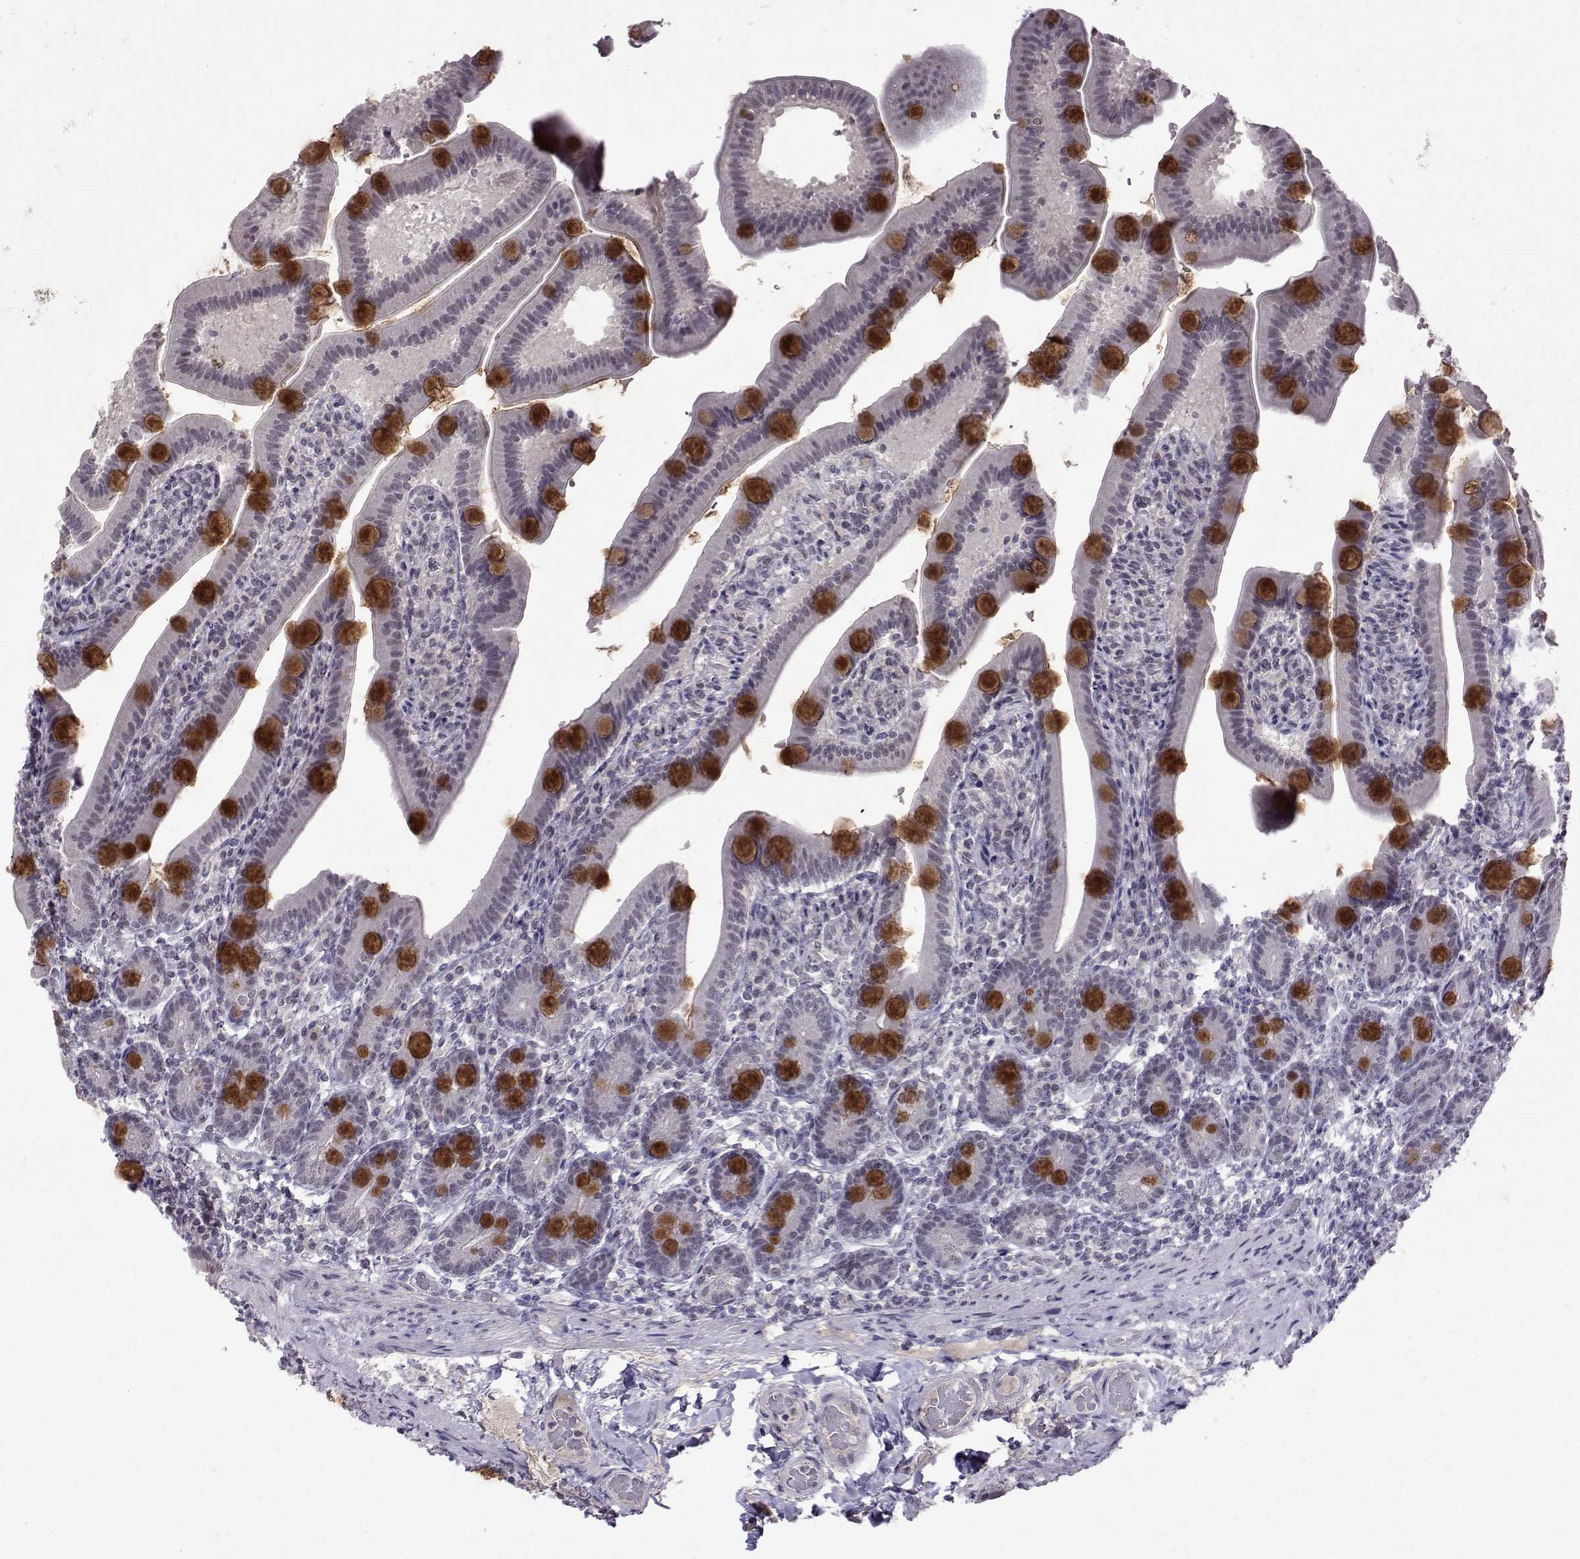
{"staining": {"intensity": "strong", "quantity": "25%-75%", "location": "cytoplasmic/membranous"}, "tissue": "small intestine", "cell_type": "Glandular cells", "image_type": "normal", "snomed": [{"axis": "morphology", "description": "Normal tissue, NOS"}, {"axis": "topography", "description": "Small intestine"}], "caption": "An image of small intestine stained for a protein exhibits strong cytoplasmic/membranous brown staining in glandular cells.", "gene": "CCL28", "patient": {"sex": "male", "age": 66}}